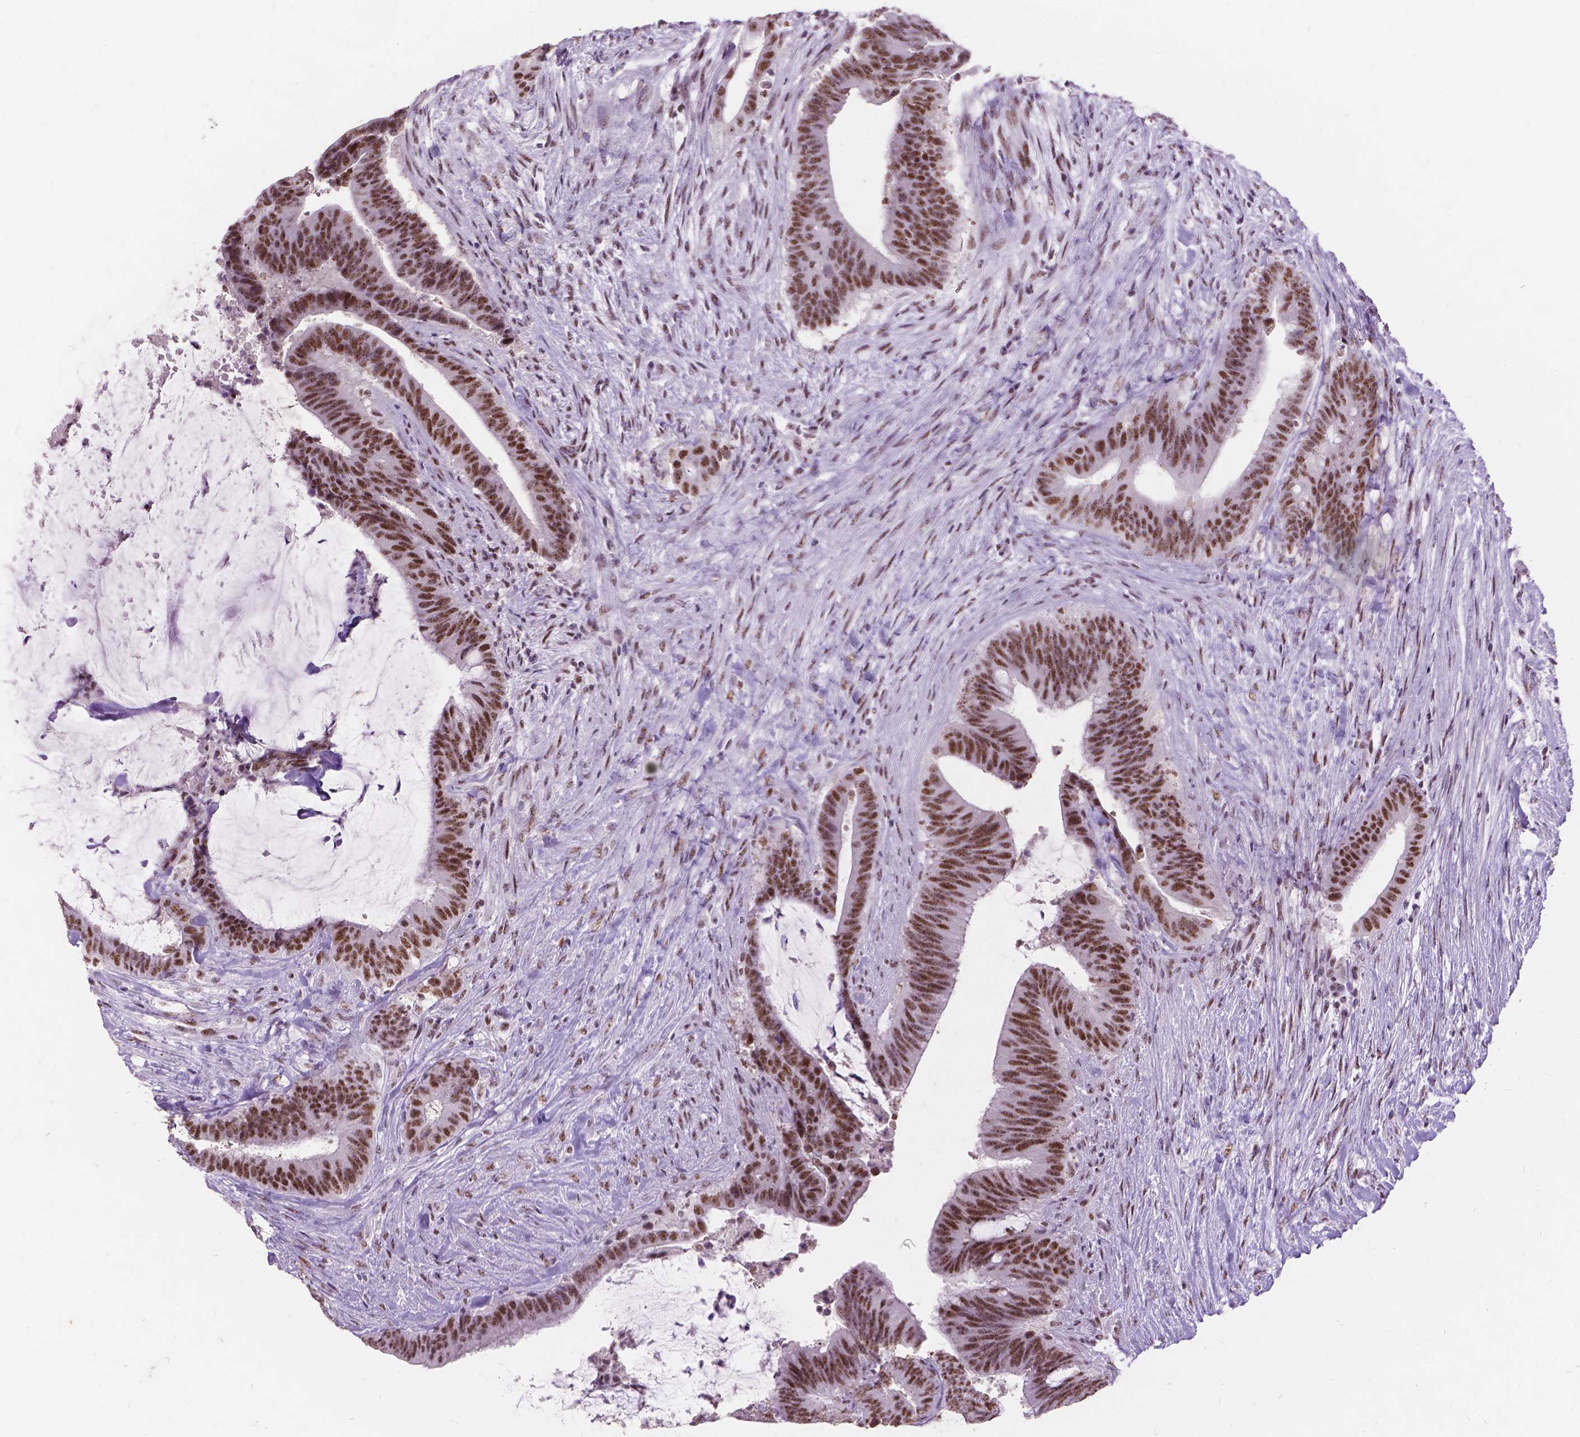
{"staining": {"intensity": "moderate", "quantity": ">75%", "location": "nuclear"}, "tissue": "colorectal cancer", "cell_type": "Tumor cells", "image_type": "cancer", "snomed": [{"axis": "morphology", "description": "Adenocarcinoma, NOS"}, {"axis": "topography", "description": "Colon"}], "caption": "This photomicrograph shows immunohistochemistry staining of human adenocarcinoma (colorectal), with medium moderate nuclear expression in about >75% of tumor cells.", "gene": "COIL", "patient": {"sex": "female", "age": 43}}